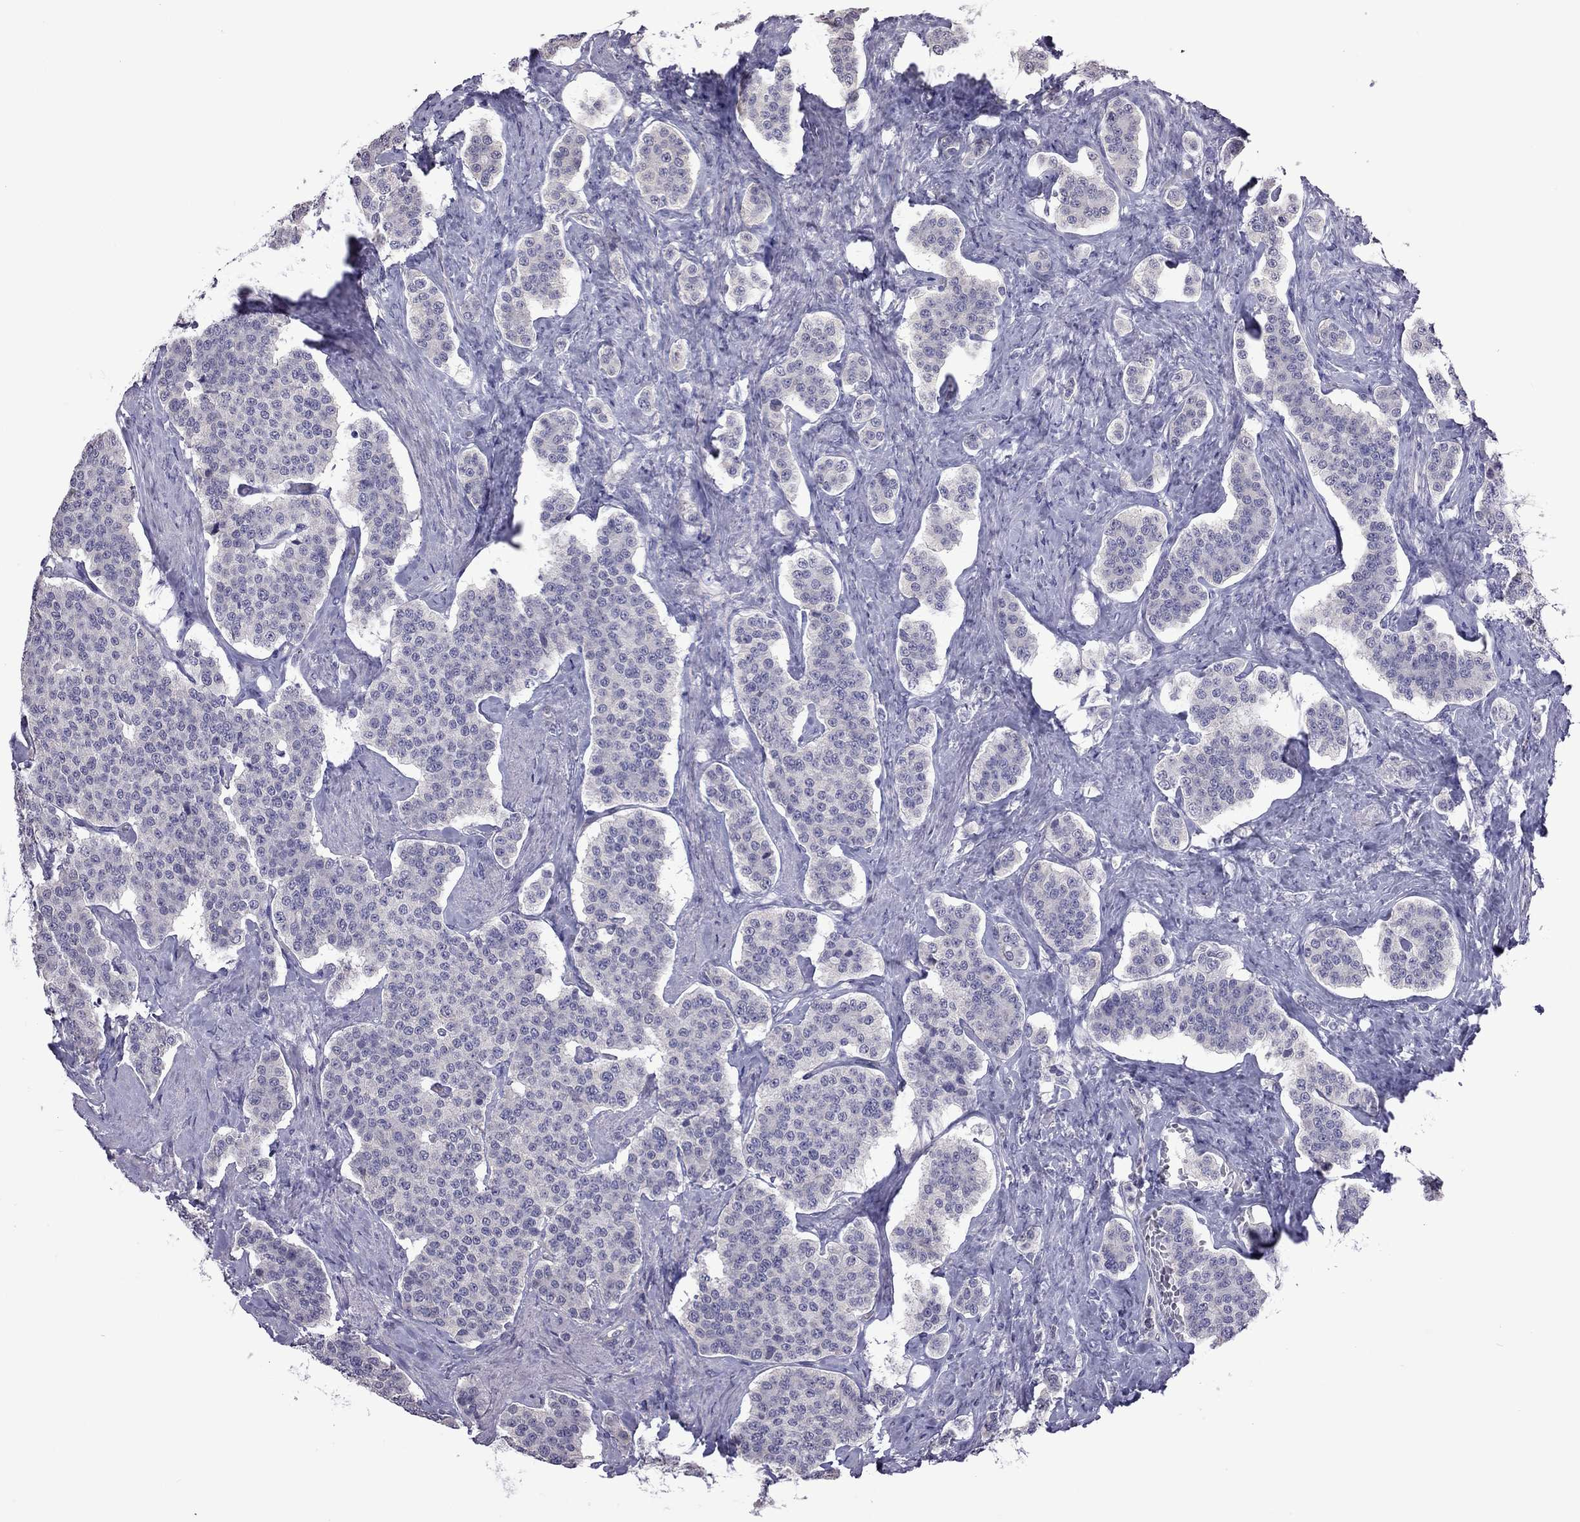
{"staining": {"intensity": "negative", "quantity": "none", "location": "none"}, "tissue": "carcinoid", "cell_type": "Tumor cells", "image_type": "cancer", "snomed": [{"axis": "morphology", "description": "Carcinoid, malignant, NOS"}, {"axis": "topography", "description": "Small intestine"}], "caption": "Carcinoid was stained to show a protein in brown. There is no significant staining in tumor cells.", "gene": "FEZ1", "patient": {"sex": "female", "age": 58}}